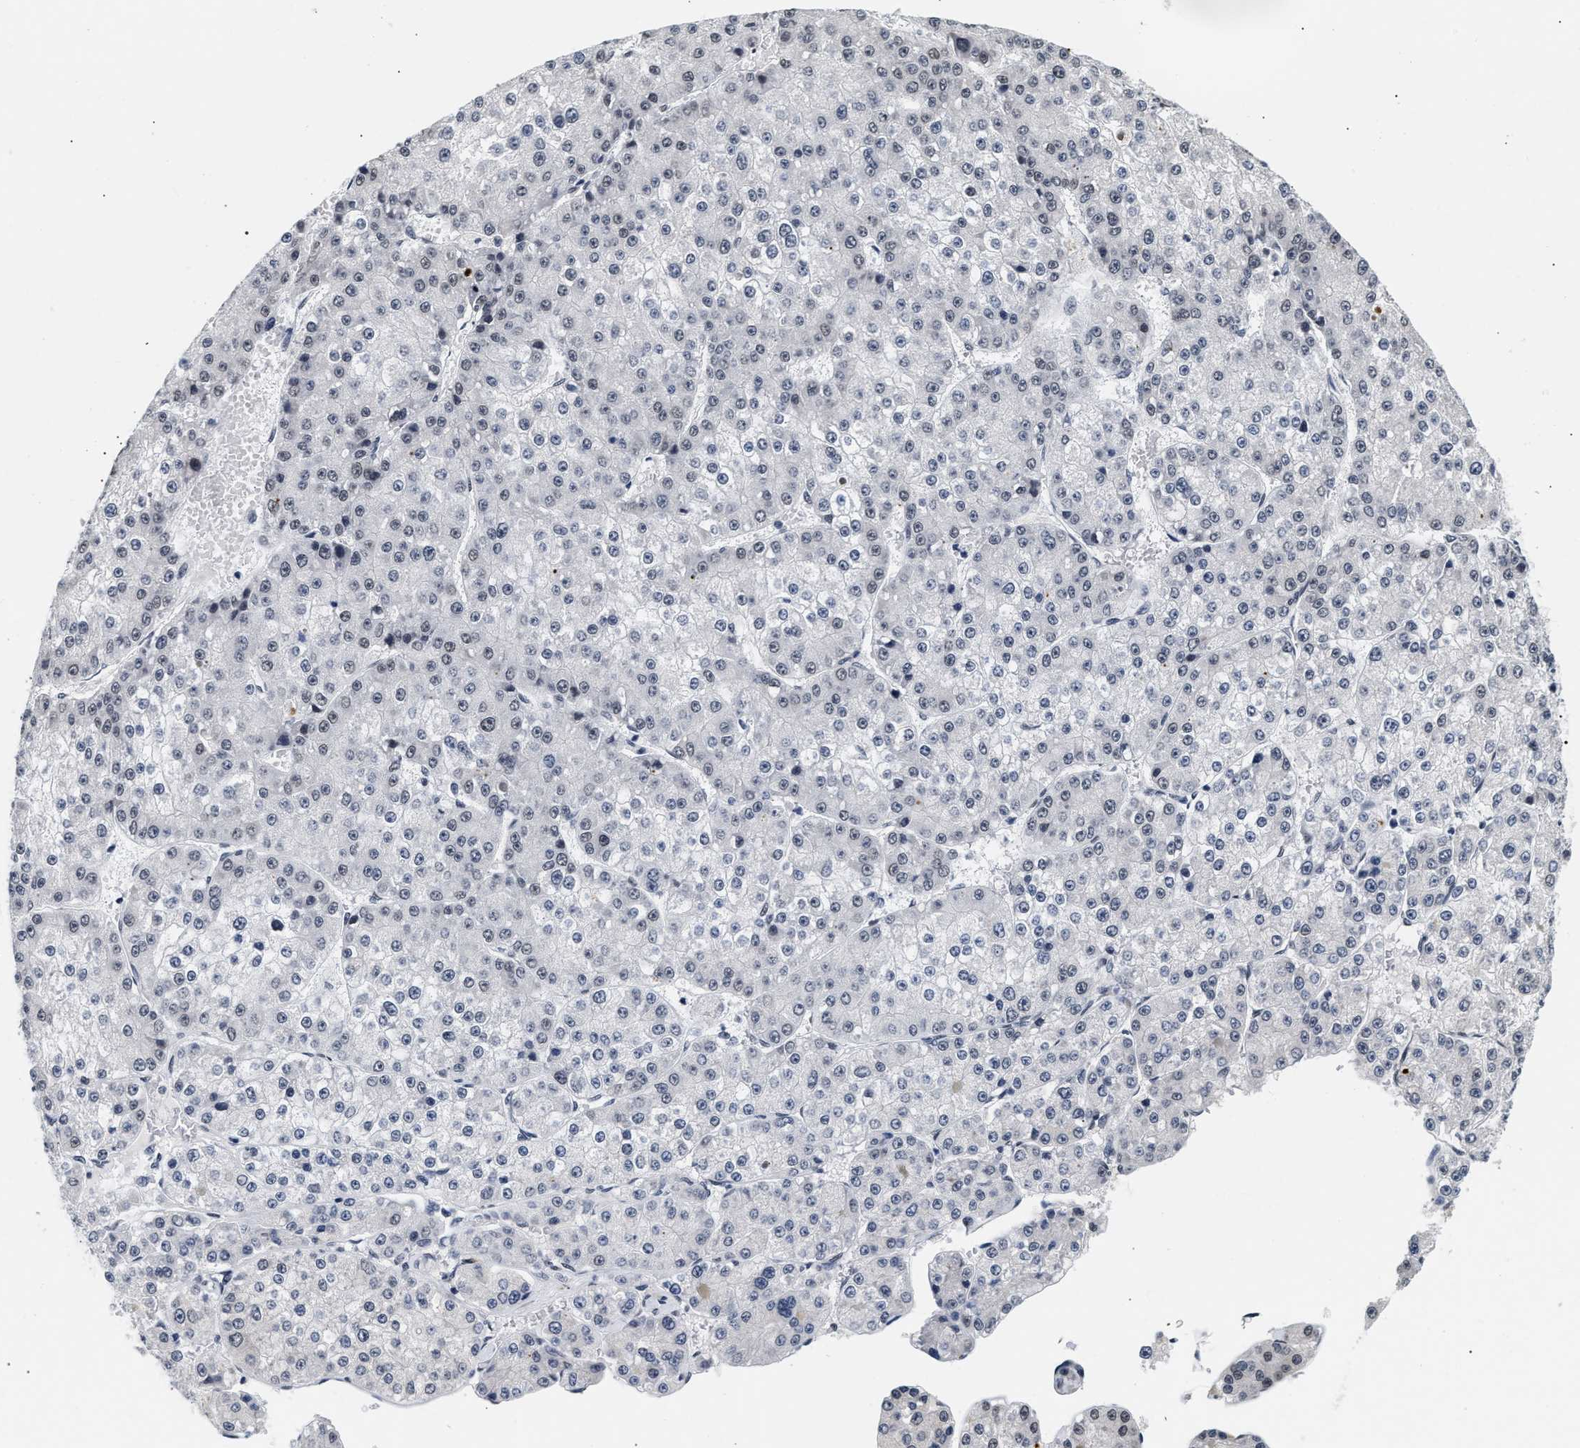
{"staining": {"intensity": "negative", "quantity": "none", "location": "none"}, "tissue": "liver cancer", "cell_type": "Tumor cells", "image_type": "cancer", "snomed": [{"axis": "morphology", "description": "Carcinoma, Hepatocellular, NOS"}, {"axis": "topography", "description": "Liver"}], "caption": "The IHC micrograph has no significant positivity in tumor cells of liver hepatocellular carcinoma tissue. The staining was performed using DAB (3,3'-diaminobenzidine) to visualize the protein expression in brown, while the nuclei were stained in blue with hematoxylin (Magnification: 20x).", "gene": "THOC1", "patient": {"sex": "female", "age": 73}}